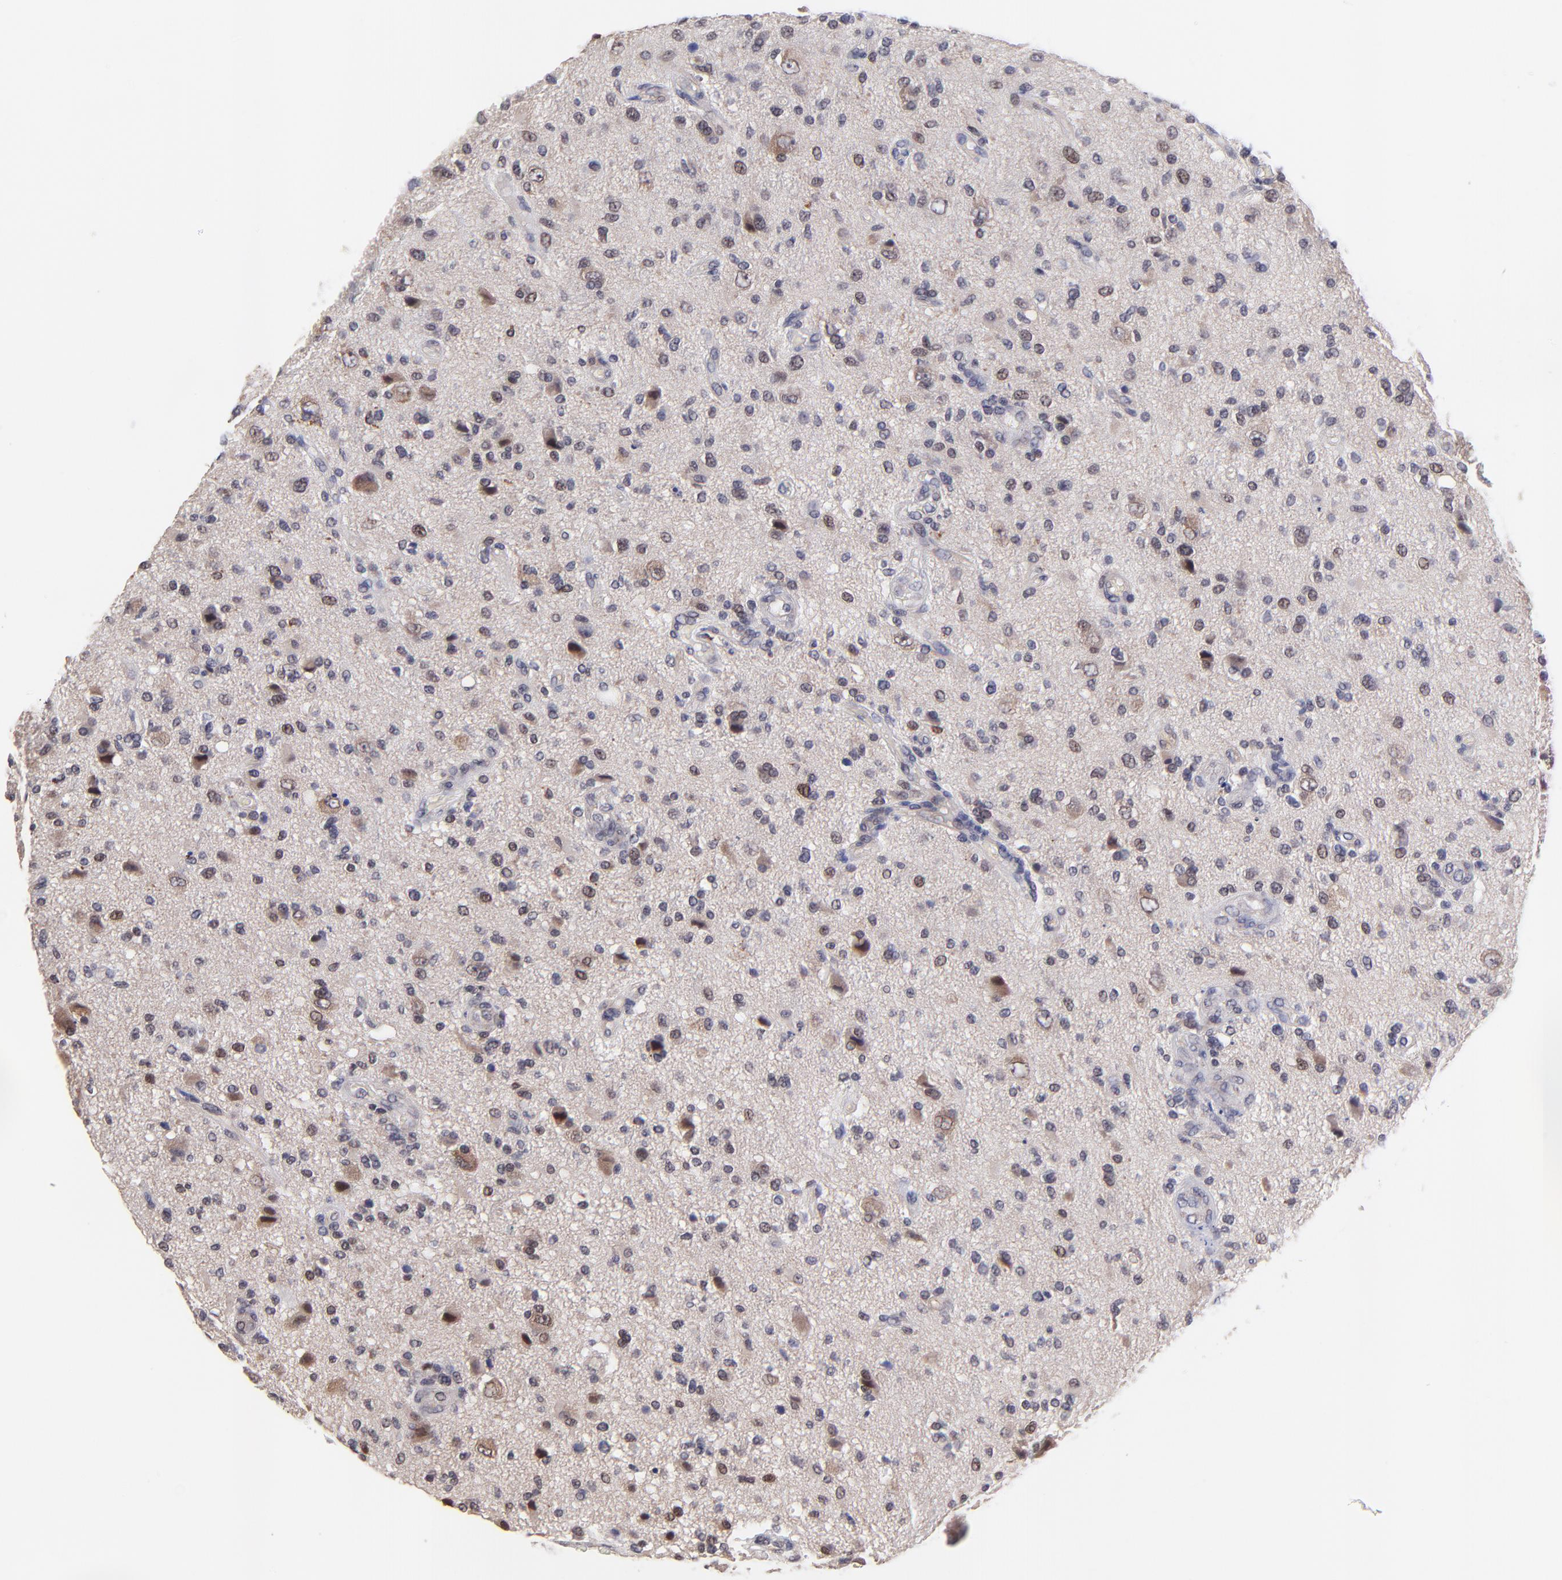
{"staining": {"intensity": "negative", "quantity": "none", "location": "none"}, "tissue": "glioma", "cell_type": "Tumor cells", "image_type": "cancer", "snomed": [{"axis": "morphology", "description": "Normal tissue, NOS"}, {"axis": "morphology", "description": "Glioma, malignant, High grade"}, {"axis": "topography", "description": "Cerebral cortex"}], "caption": "An immunohistochemistry (IHC) histopathology image of malignant high-grade glioma is shown. There is no staining in tumor cells of malignant high-grade glioma. (DAB (3,3'-diaminobenzidine) IHC, high magnification).", "gene": "ZNF747", "patient": {"sex": "male", "age": 75}}